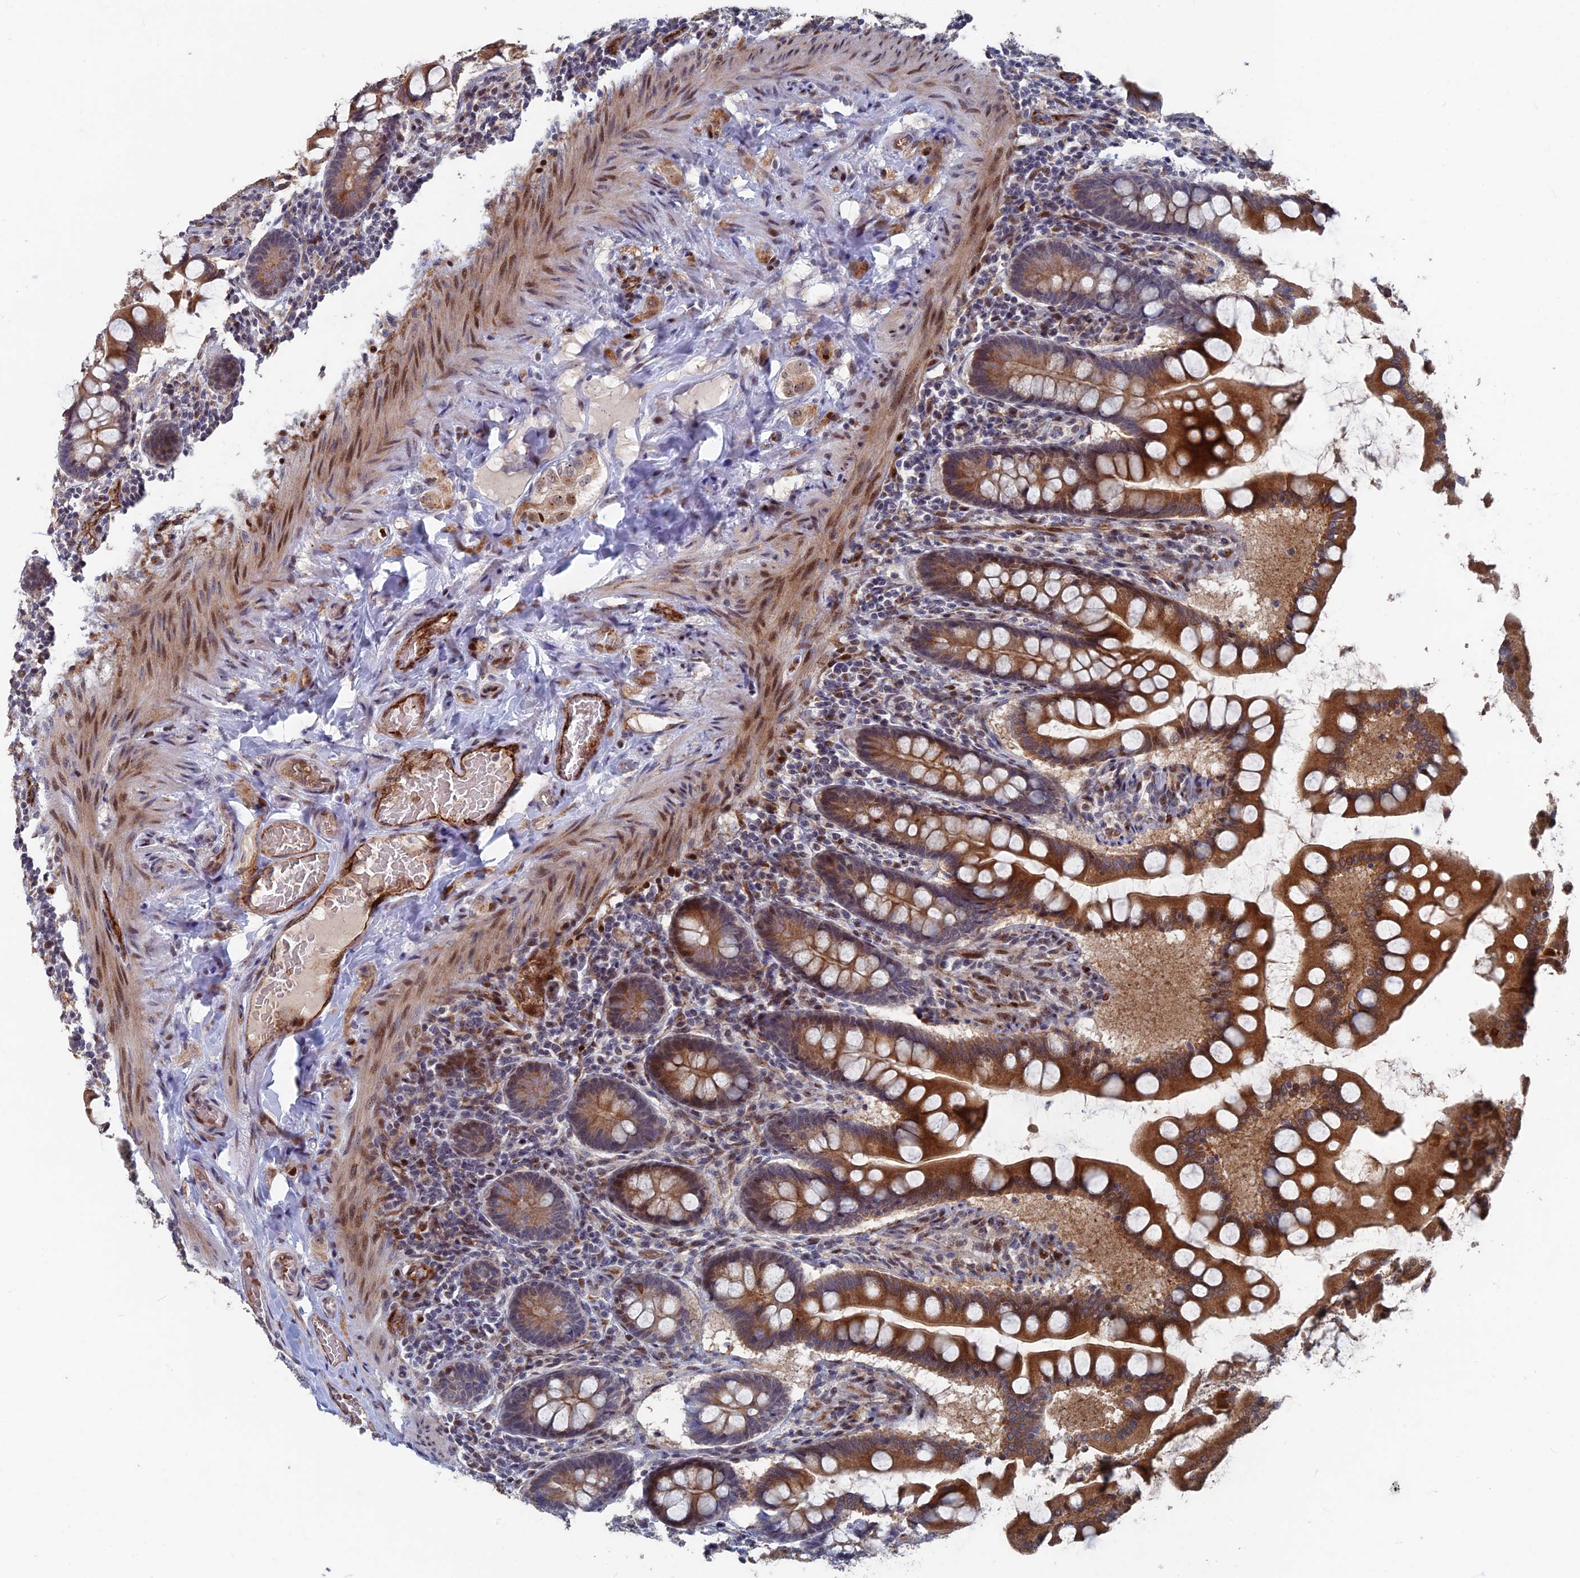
{"staining": {"intensity": "strong", "quantity": ">75%", "location": "cytoplasmic/membranous"}, "tissue": "small intestine", "cell_type": "Glandular cells", "image_type": "normal", "snomed": [{"axis": "morphology", "description": "Normal tissue, NOS"}, {"axis": "topography", "description": "Small intestine"}], "caption": "Human small intestine stained with a brown dye shows strong cytoplasmic/membranous positive expression in approximately >75% of glandular cells.", "gene": "SH3D21", "patient": {"sex": "male", "age": 41}}